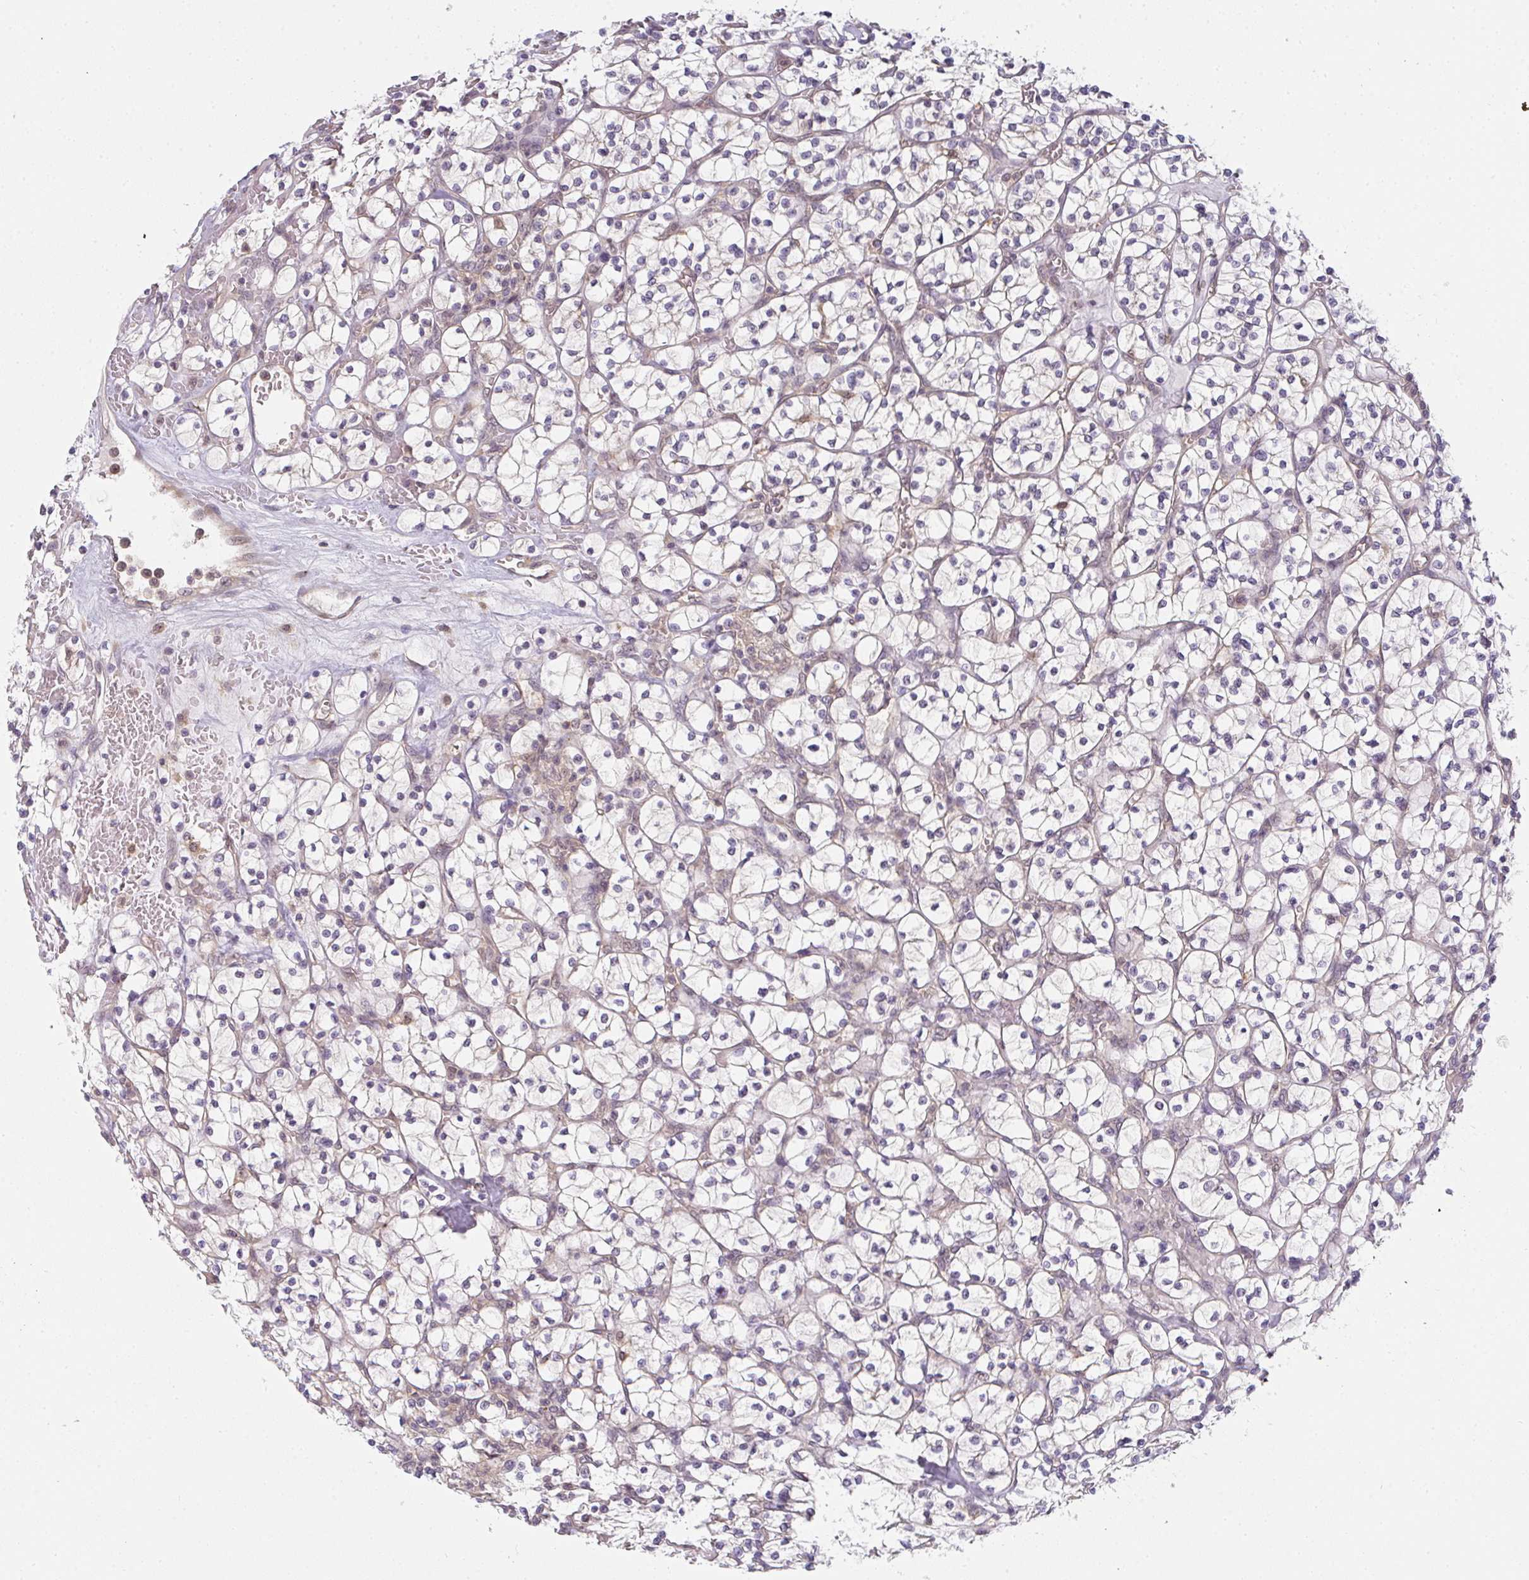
{"staining": {"intensity": "negative", "quantity": "none", "location": "none"}, "tissue": "renal cancer", "cell_type": "Tumor cells", "image_type": "cancer", "snomed": [{"axis": "morphology", "description": "Adenocarcinoma, NOS"}, {"axis": "topography", "description": "Kidney"}], "caption": "Immunohistochemical staining of renal cancer (adenocarcinoma) shows no significant positivity in tumor cells.", "gene": "GSDMB", "patient": {"sex": "female", "age": 64}}